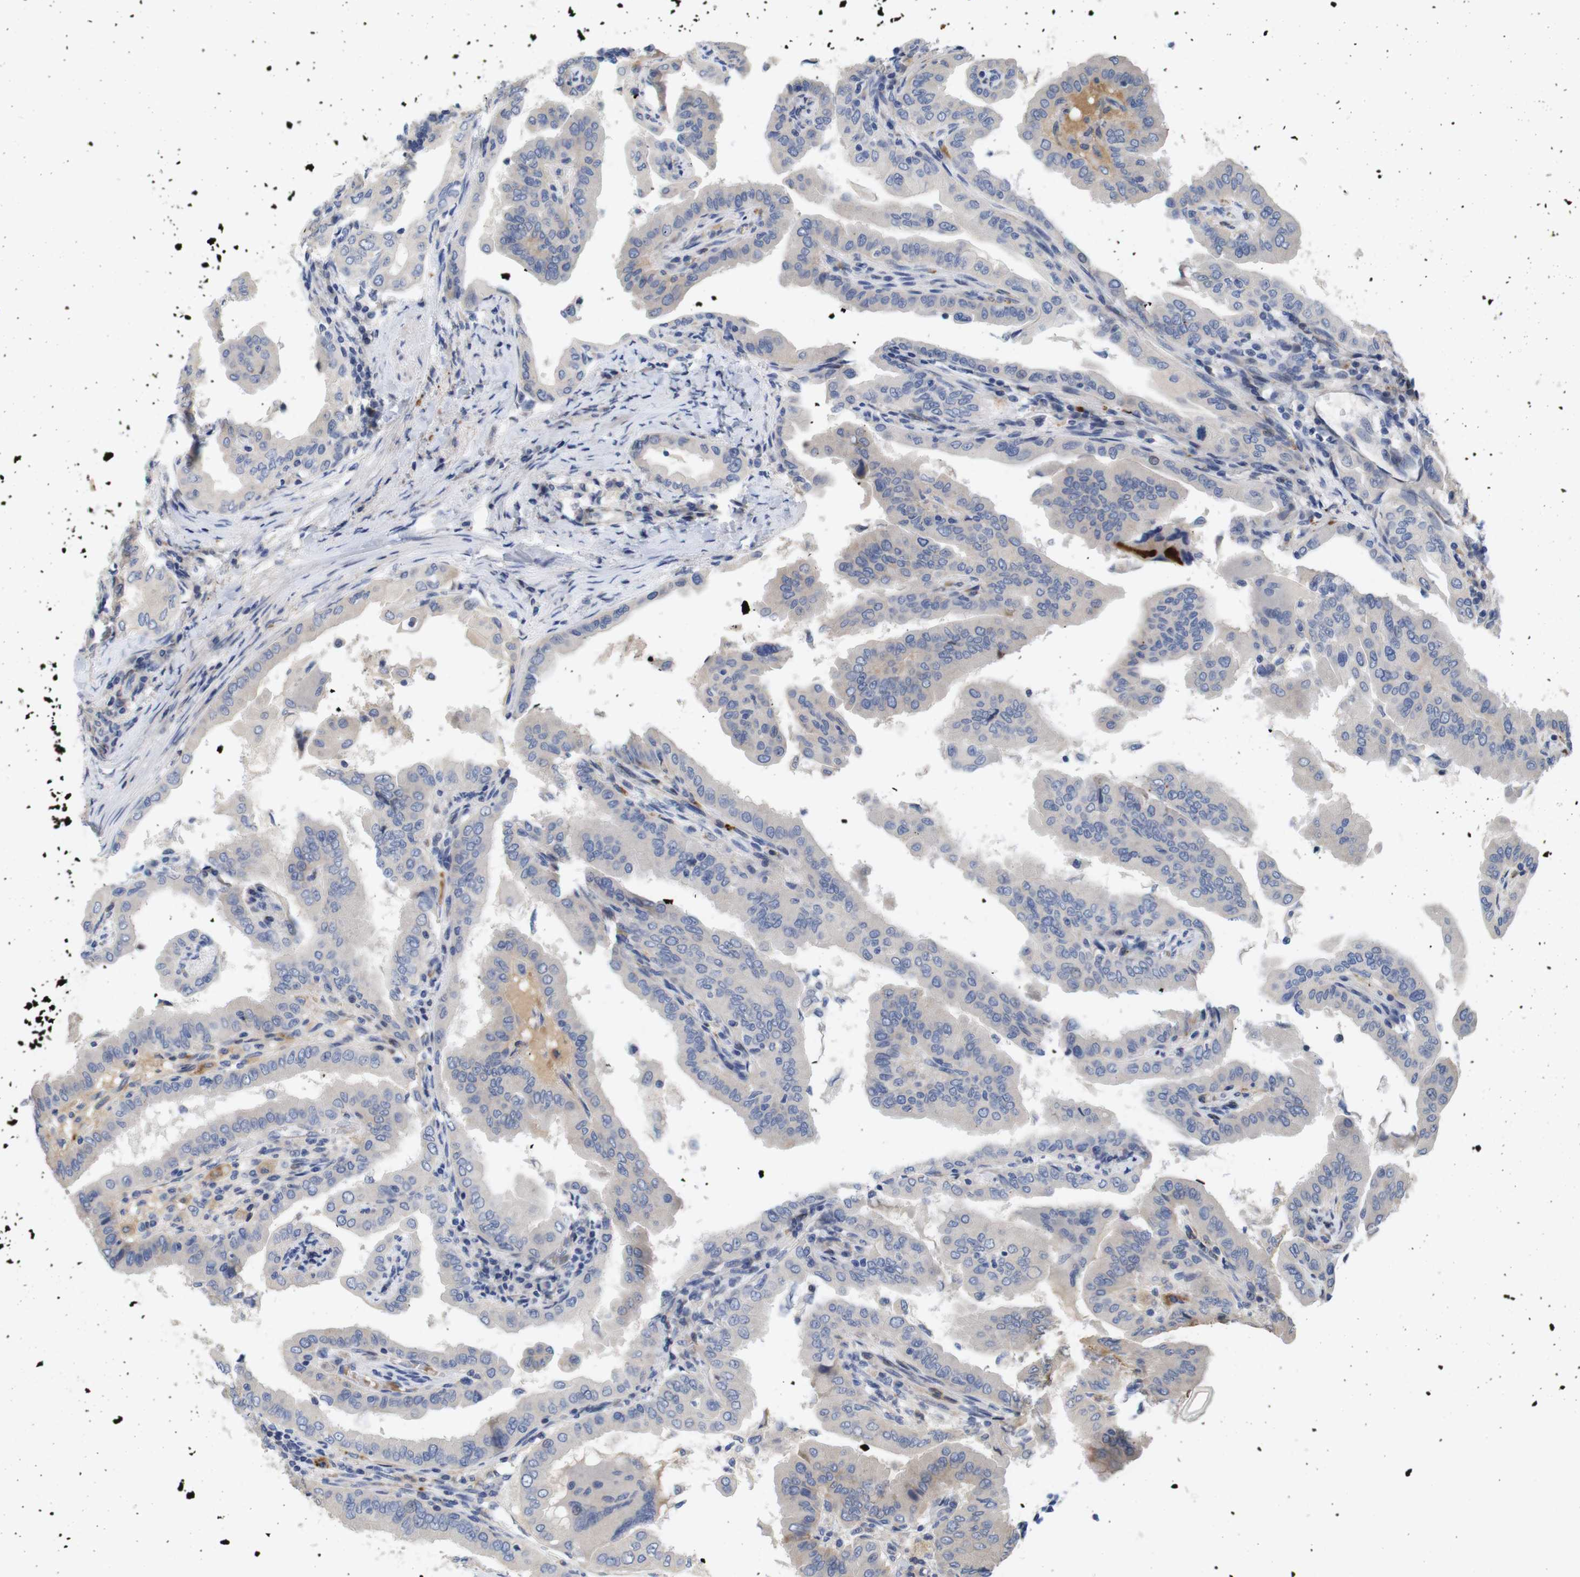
{"staining": {"intensity": "negative", "quantity": "none", "location": "none"}, "tissue": "thyroid cancer", "cell_type": "Tumor cells", "image_type": "cancer", "snomed": [{"axis": "morphology", "description": "Papillary adenocarcinoma, NOS"}, {"axis": "topography", "description": "Thyroid gland"}], "caption": "This is an immunohistochemistry (IHC) micrograph of thyroid cancer. There is no staining in tumor cells.", "gene": "SPRY3", "patient": {"sex": "male", "age": 33}}